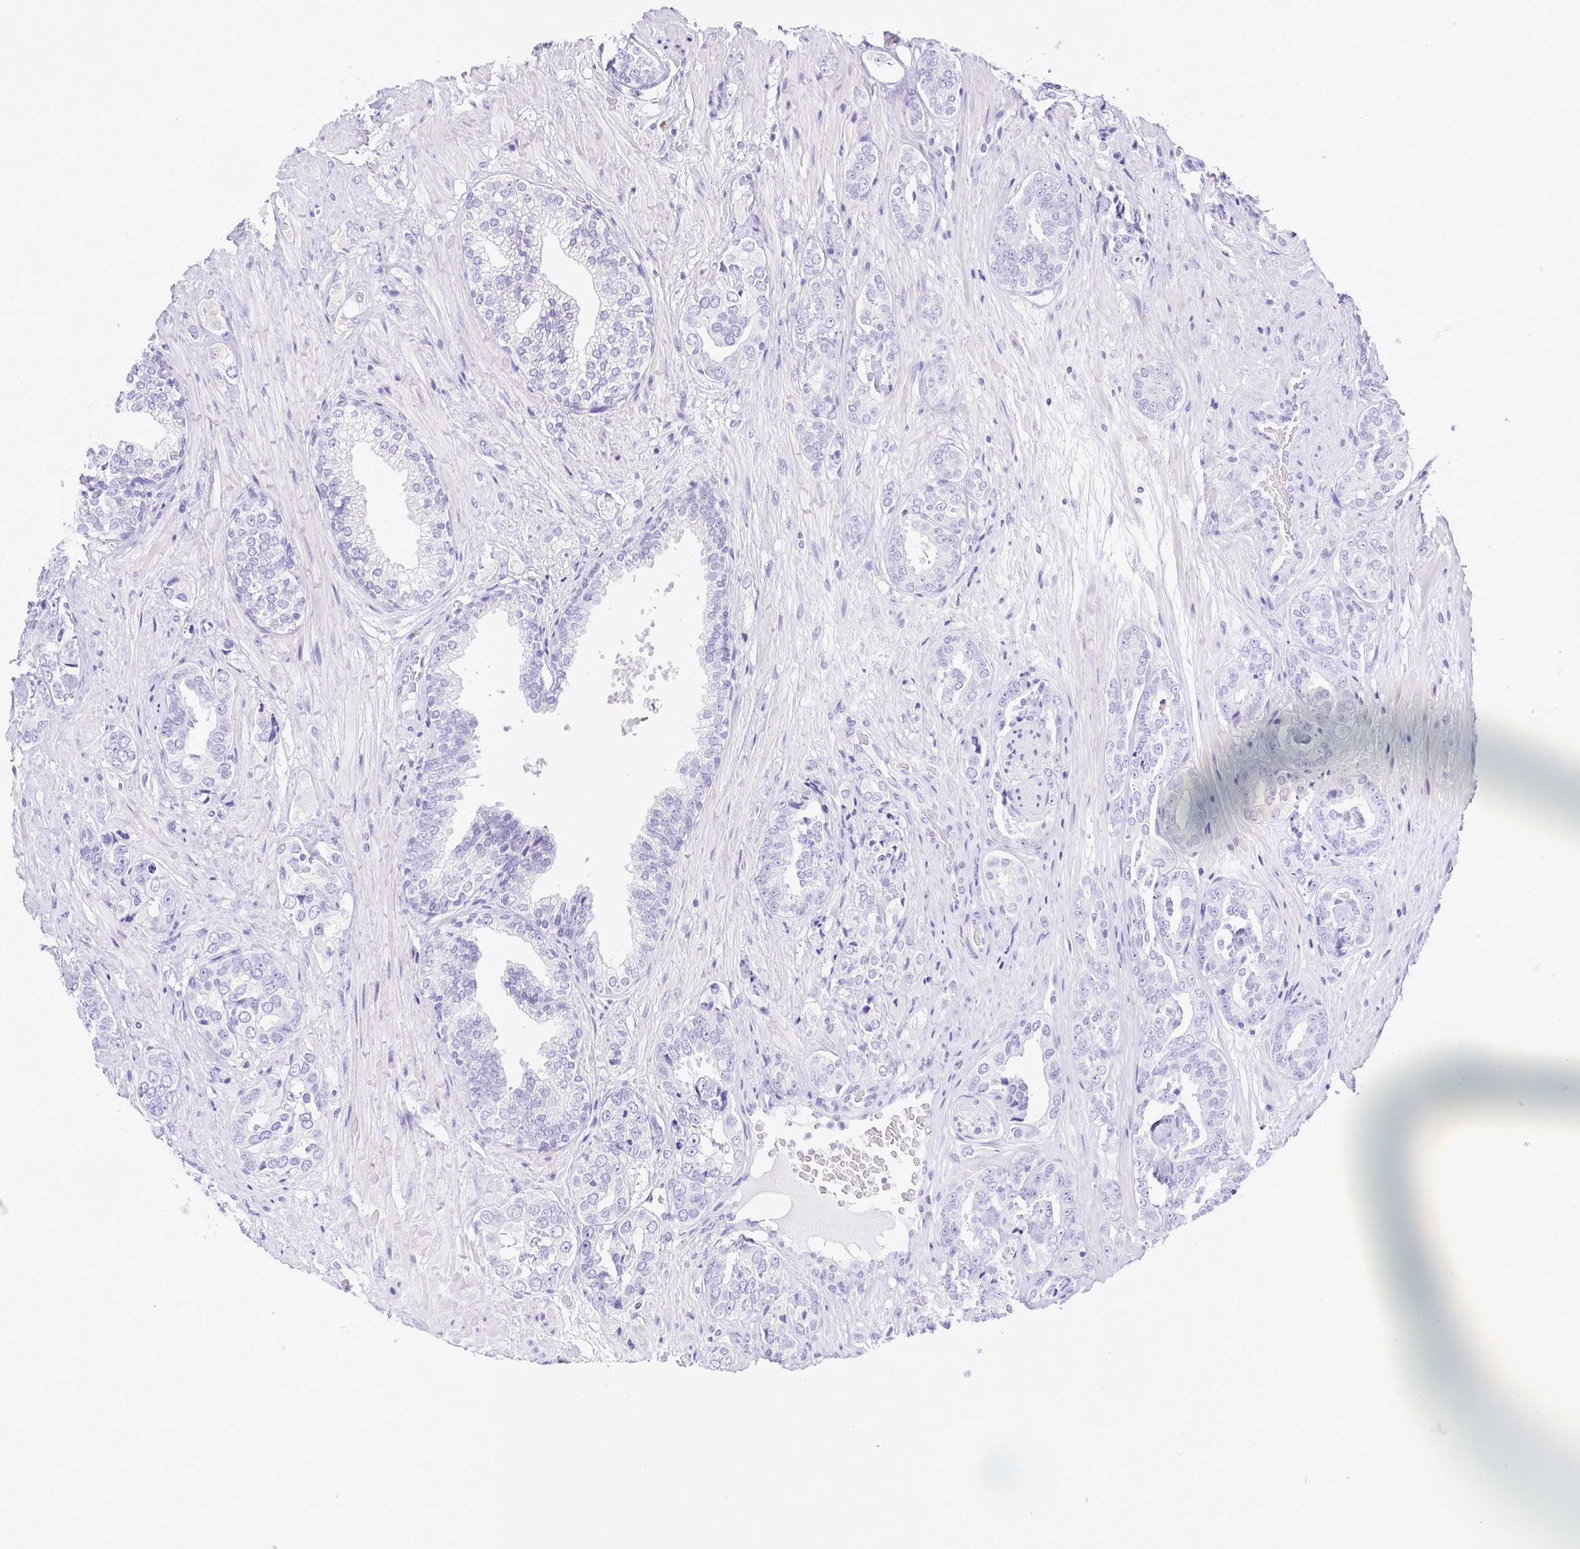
{"staining": {"intensity": "negative", "quantity": "none", "location": "none"}, "tissue": "prostate cancer", "cell_type": "Tumor cells", "image_type": "cancer", "snomed": [{"axis": "morphology", "description": "Adenocarcinoma, High grade"}, {"axis": "topography", "description": "Prostate"}], "caption": "Immunohistochemistry of prostate adenocarcinoma (high-grade) shows no positivity in tumor cells.", "gene": "OVGP1", "patient": {"sex": "male", "age": 71}}